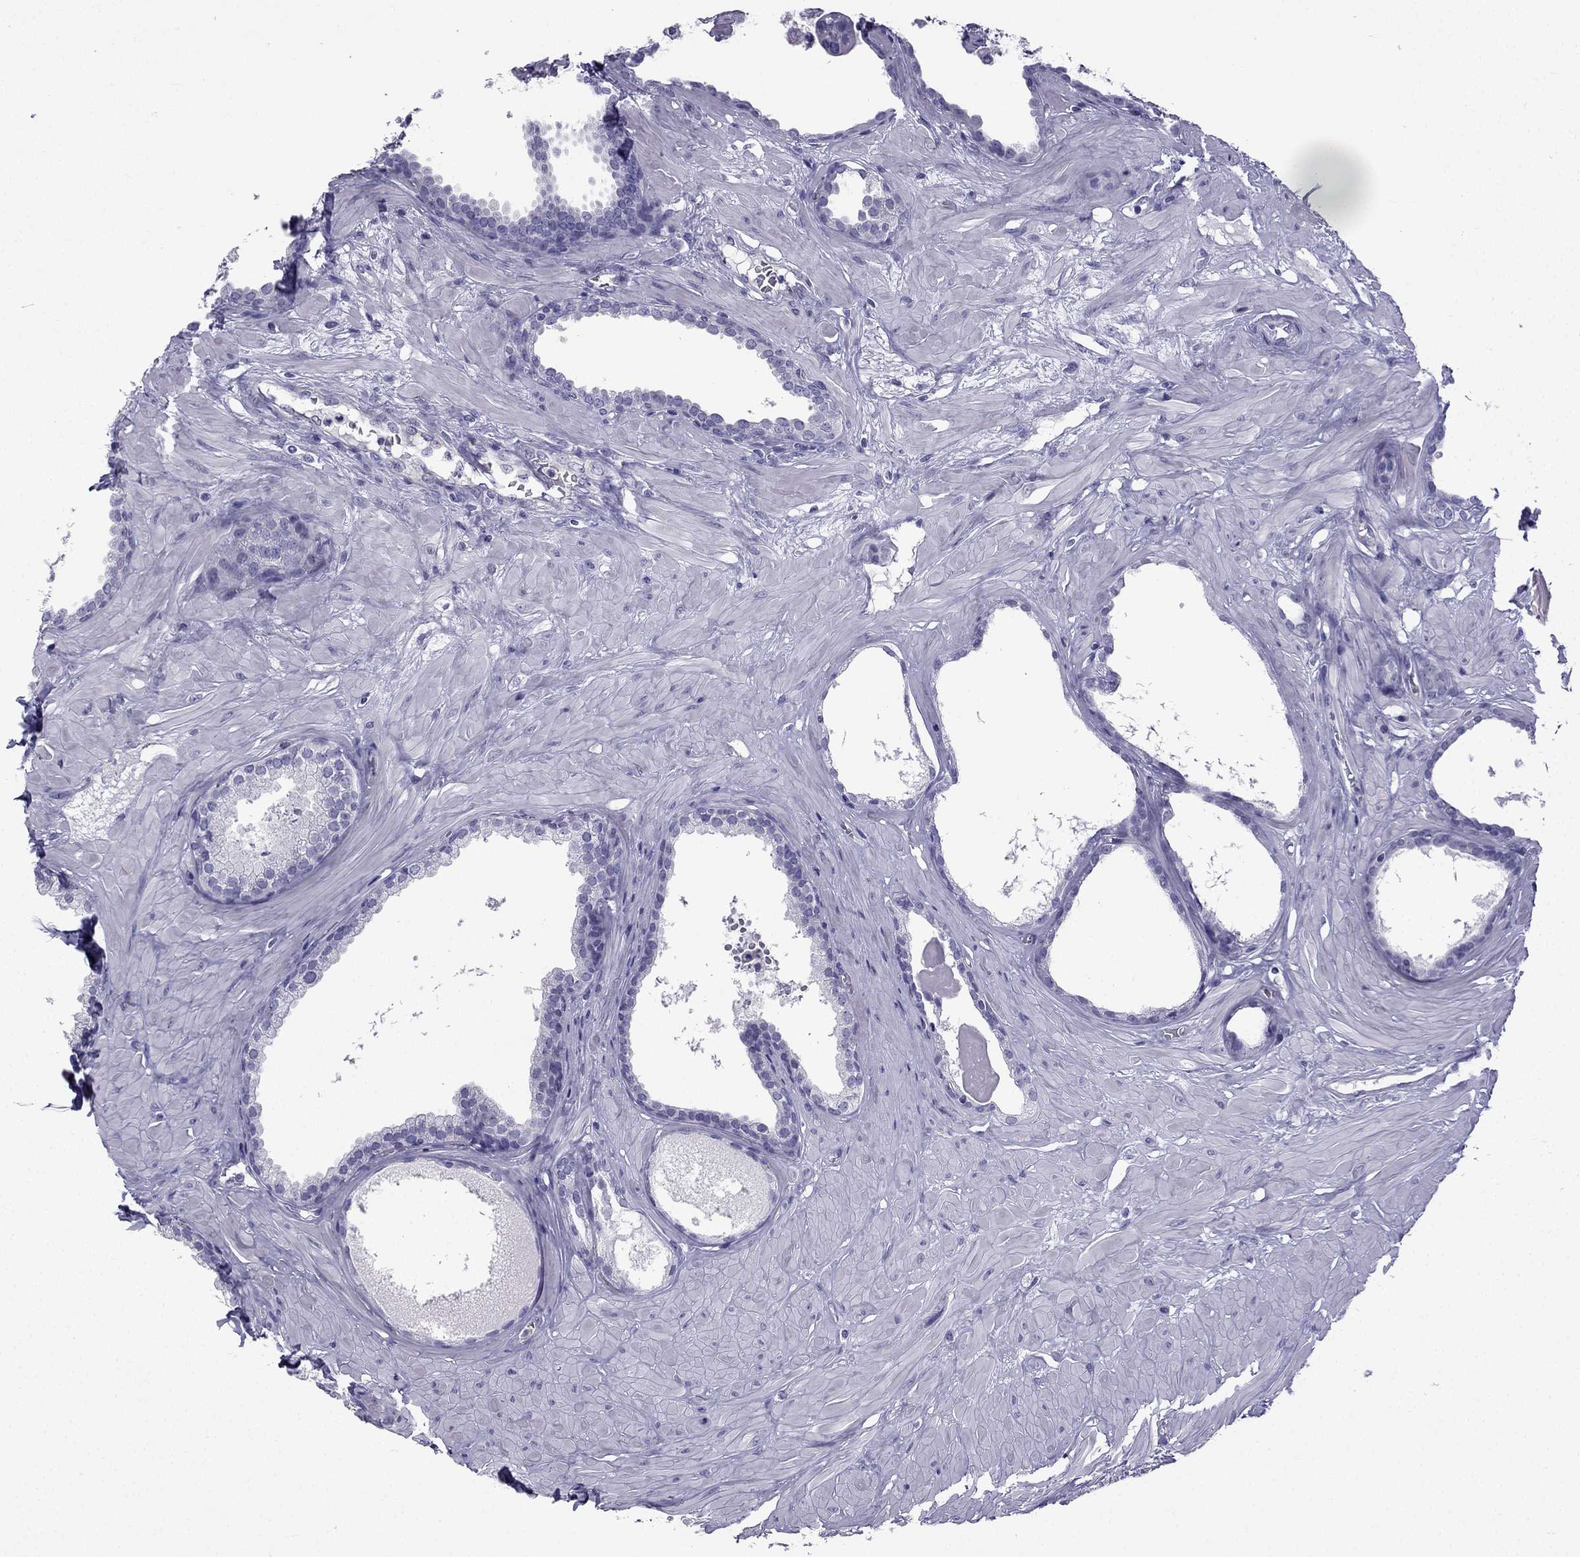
{"staining": {"intensity": "negative", "quantity": "none", "location": "none"}, "tissue": "prostate", "cell_type": "Glandular cells", "image_type": "normal", "snomed": [{"axis": "morphology", "description": "Normal tissue, NOS"}, {"axis": "topography", "description": "Prostate"}], "caption": "High power microscopy image of an immunohistochemistry (IHC) image of unremarkable prostate, revealing no significant expression in glandular cells.", "gene": "GJA8", "patient": {"sex": "male", "age": 48}}